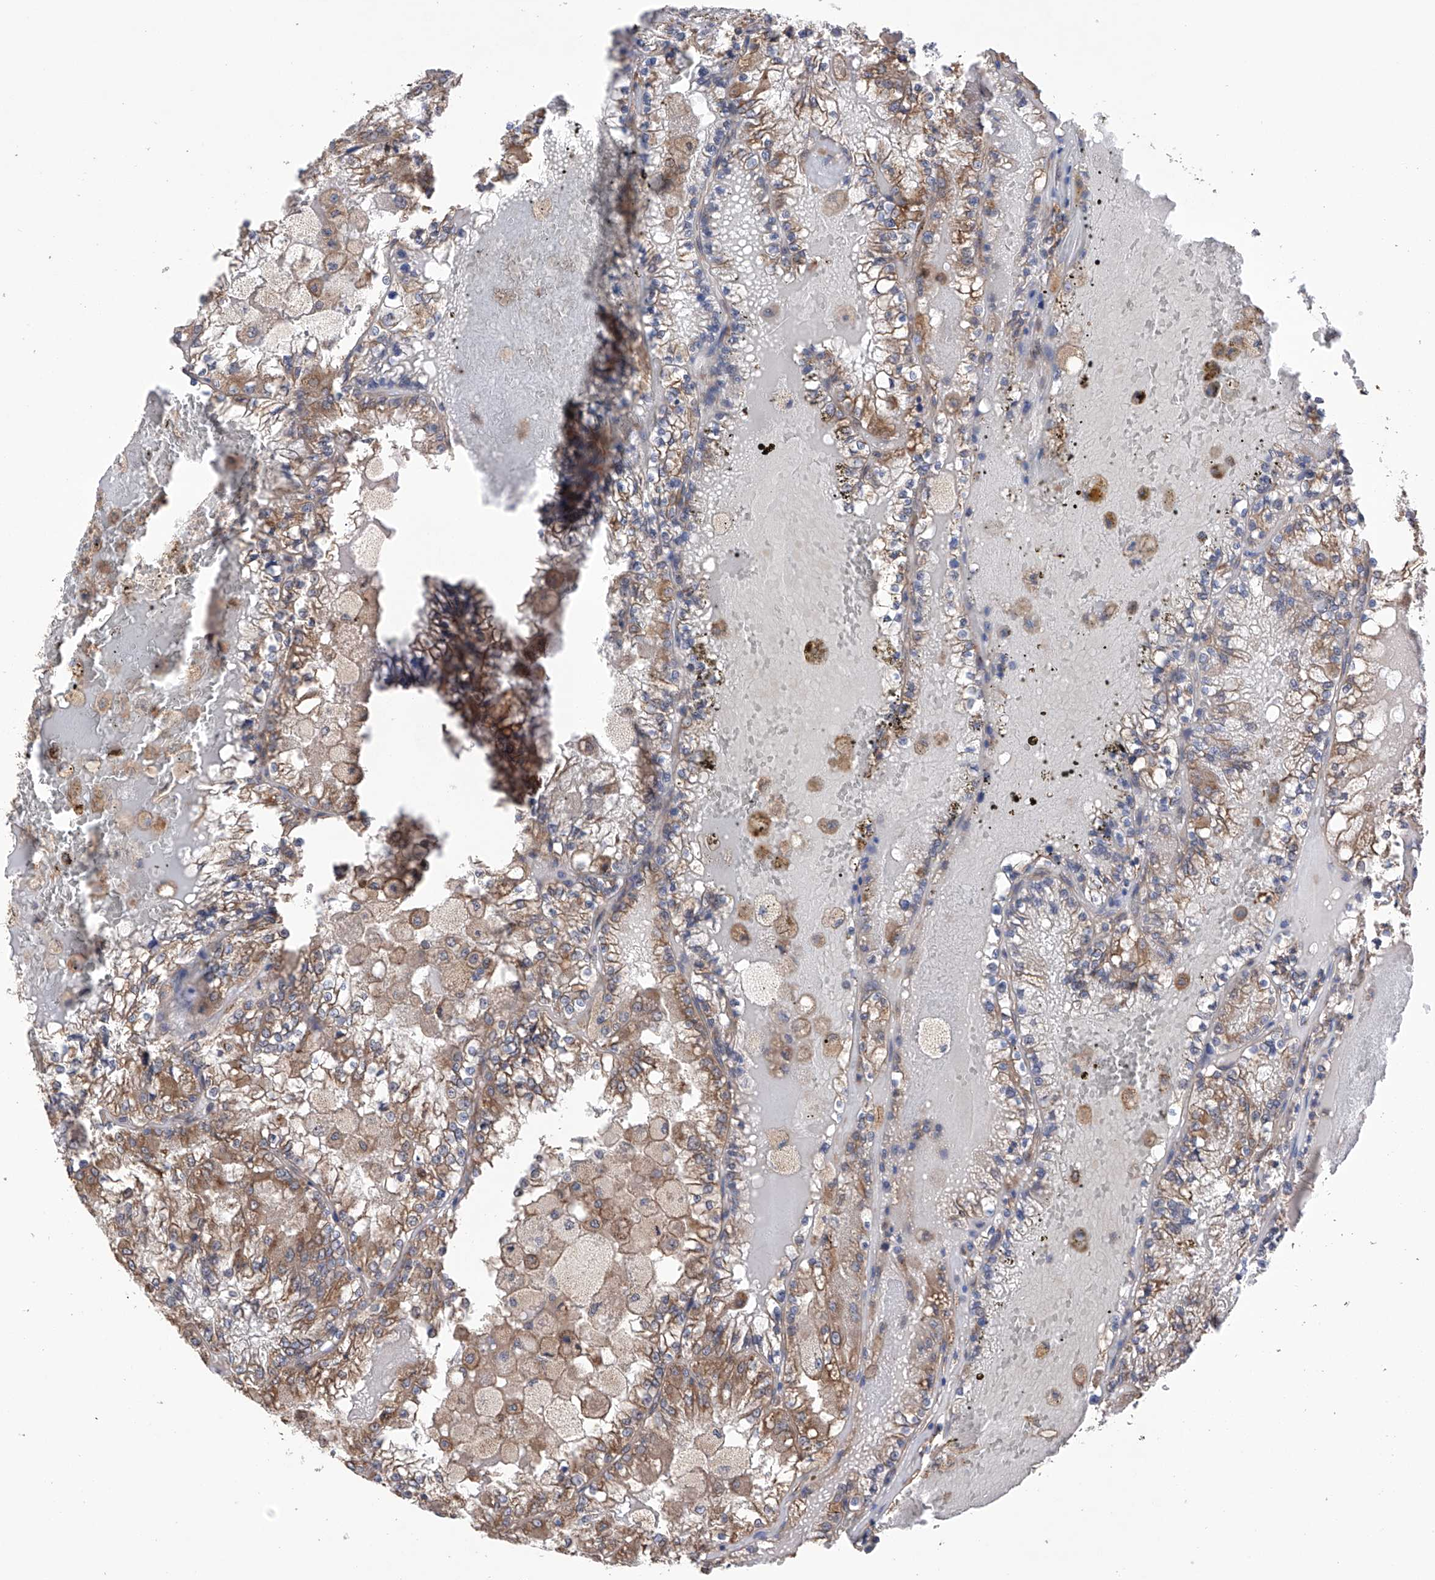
{"staining": {"intensity": "moderate", "quantity": ">75%", "location": "cytoplasmic/membranous"}, "tissue": "renal cancer", "cell_type": "Tumor cells", "image_type": "cancer", "snomed": [{"axis": "morphology", "description": "Adenocarcinoma, NOS"}, {"axis": "topography", "description": "Kidney"}], "caption": "Protein staining shows moderate cytoplasmic/membranous expression in approximately >75% of tumor cells in adenocarcinoma (renal).", "gene": "DNAH8", "patient": {"sex": "female", "age": 56}}